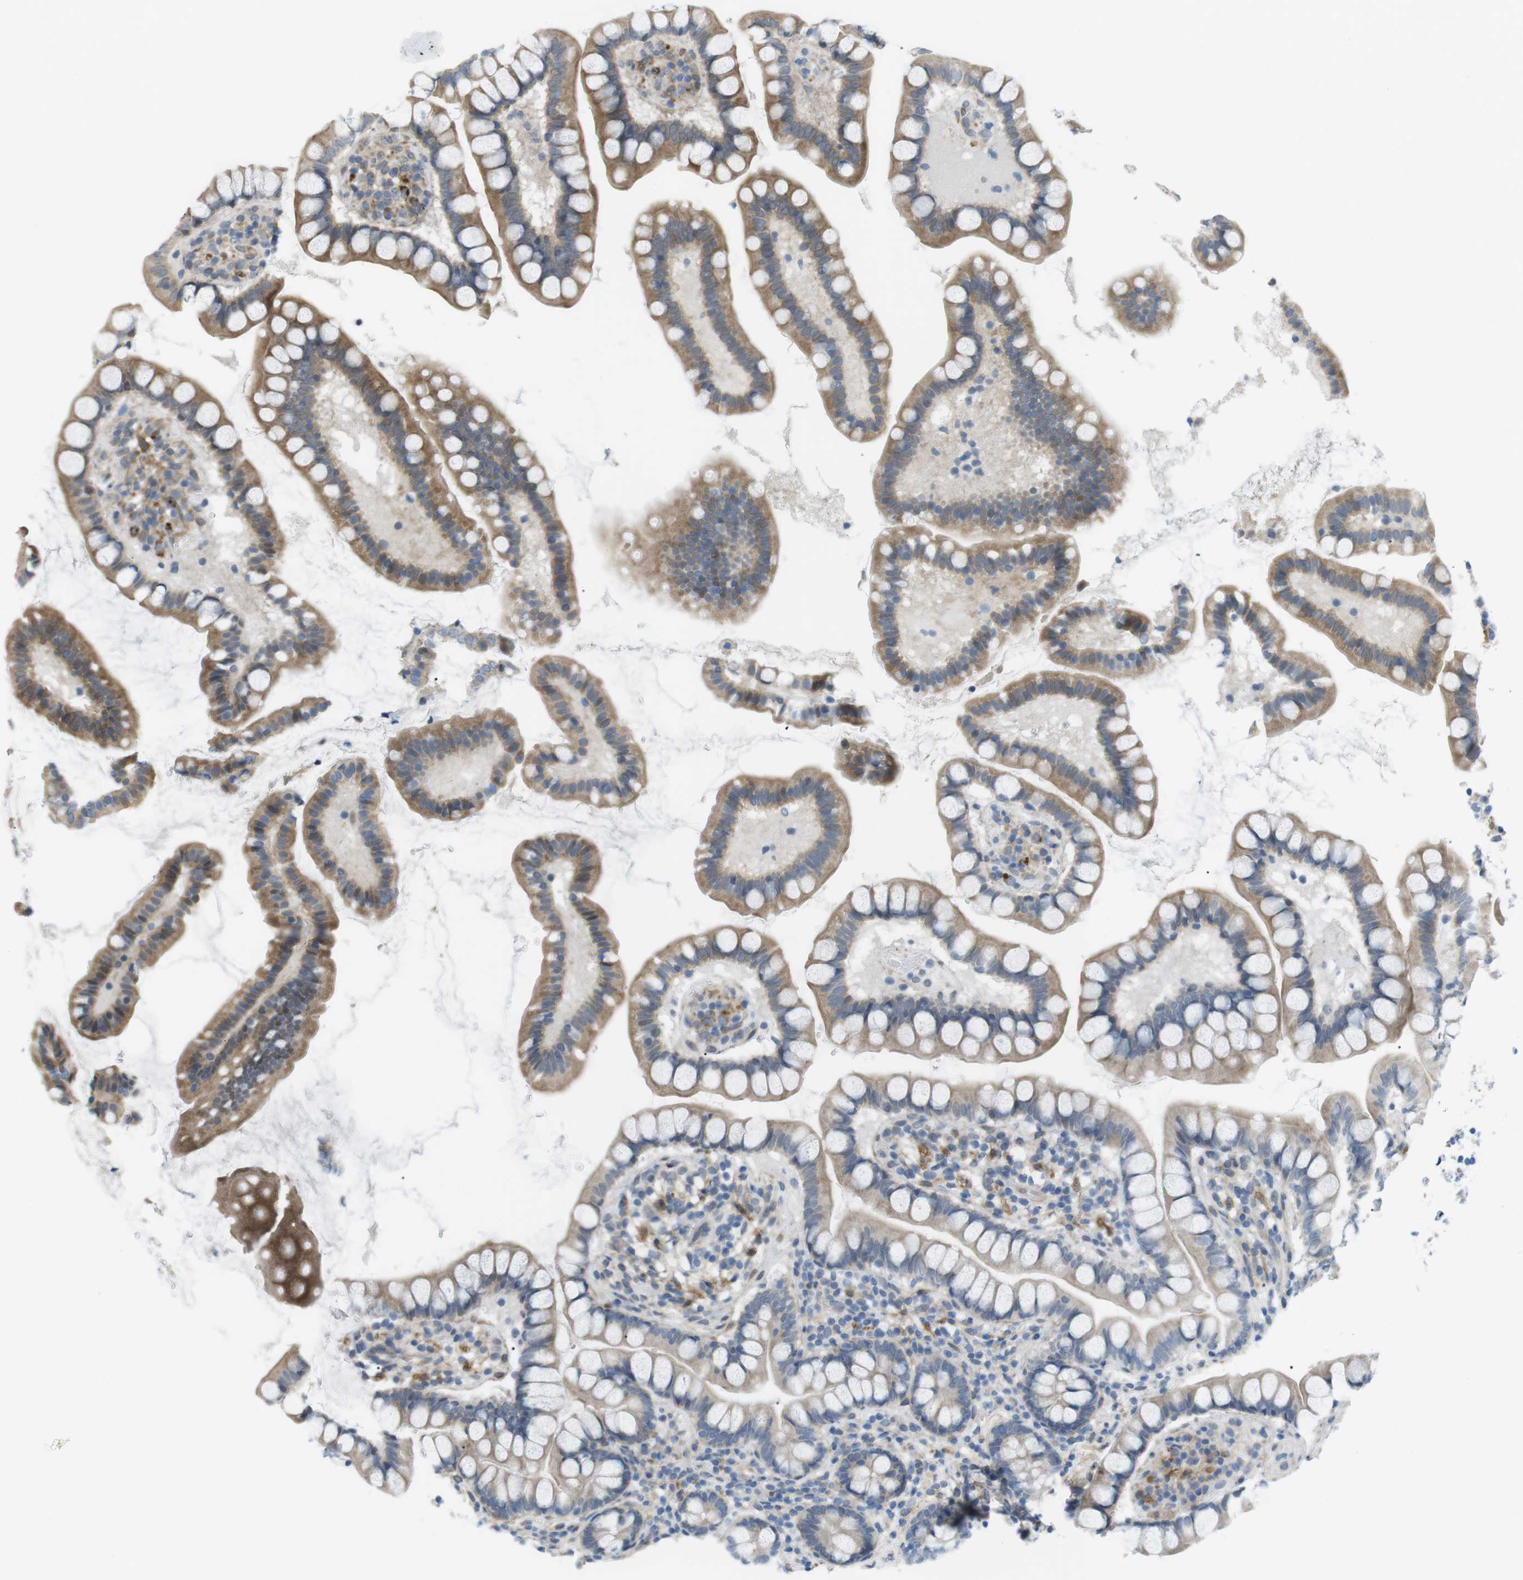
{"staining": {"intensity": "moderate", "quantity": "25%-75%", "location": "cytoplasmic/membranous"}, "tissue": "small intestine", "cell_type": "Glandular cells", "image_type": "normal", "snomed": [{"axis": "morphology", "description": "Normal tissue, NOS"}, {"axis": "topography", "description": "Small intestine"}], "caption": "Moderate cytoplasmic/membranous positivity is appreciated in about 25%-75% of glandular cells in normal small intestine. The protein of interest is stained brown, and the nuclei are stained in blue (DAB IHC with brightfield microscopy, high magnification).", "gene": "KANK2", "patient": {"sex": "female", "age": 84}}